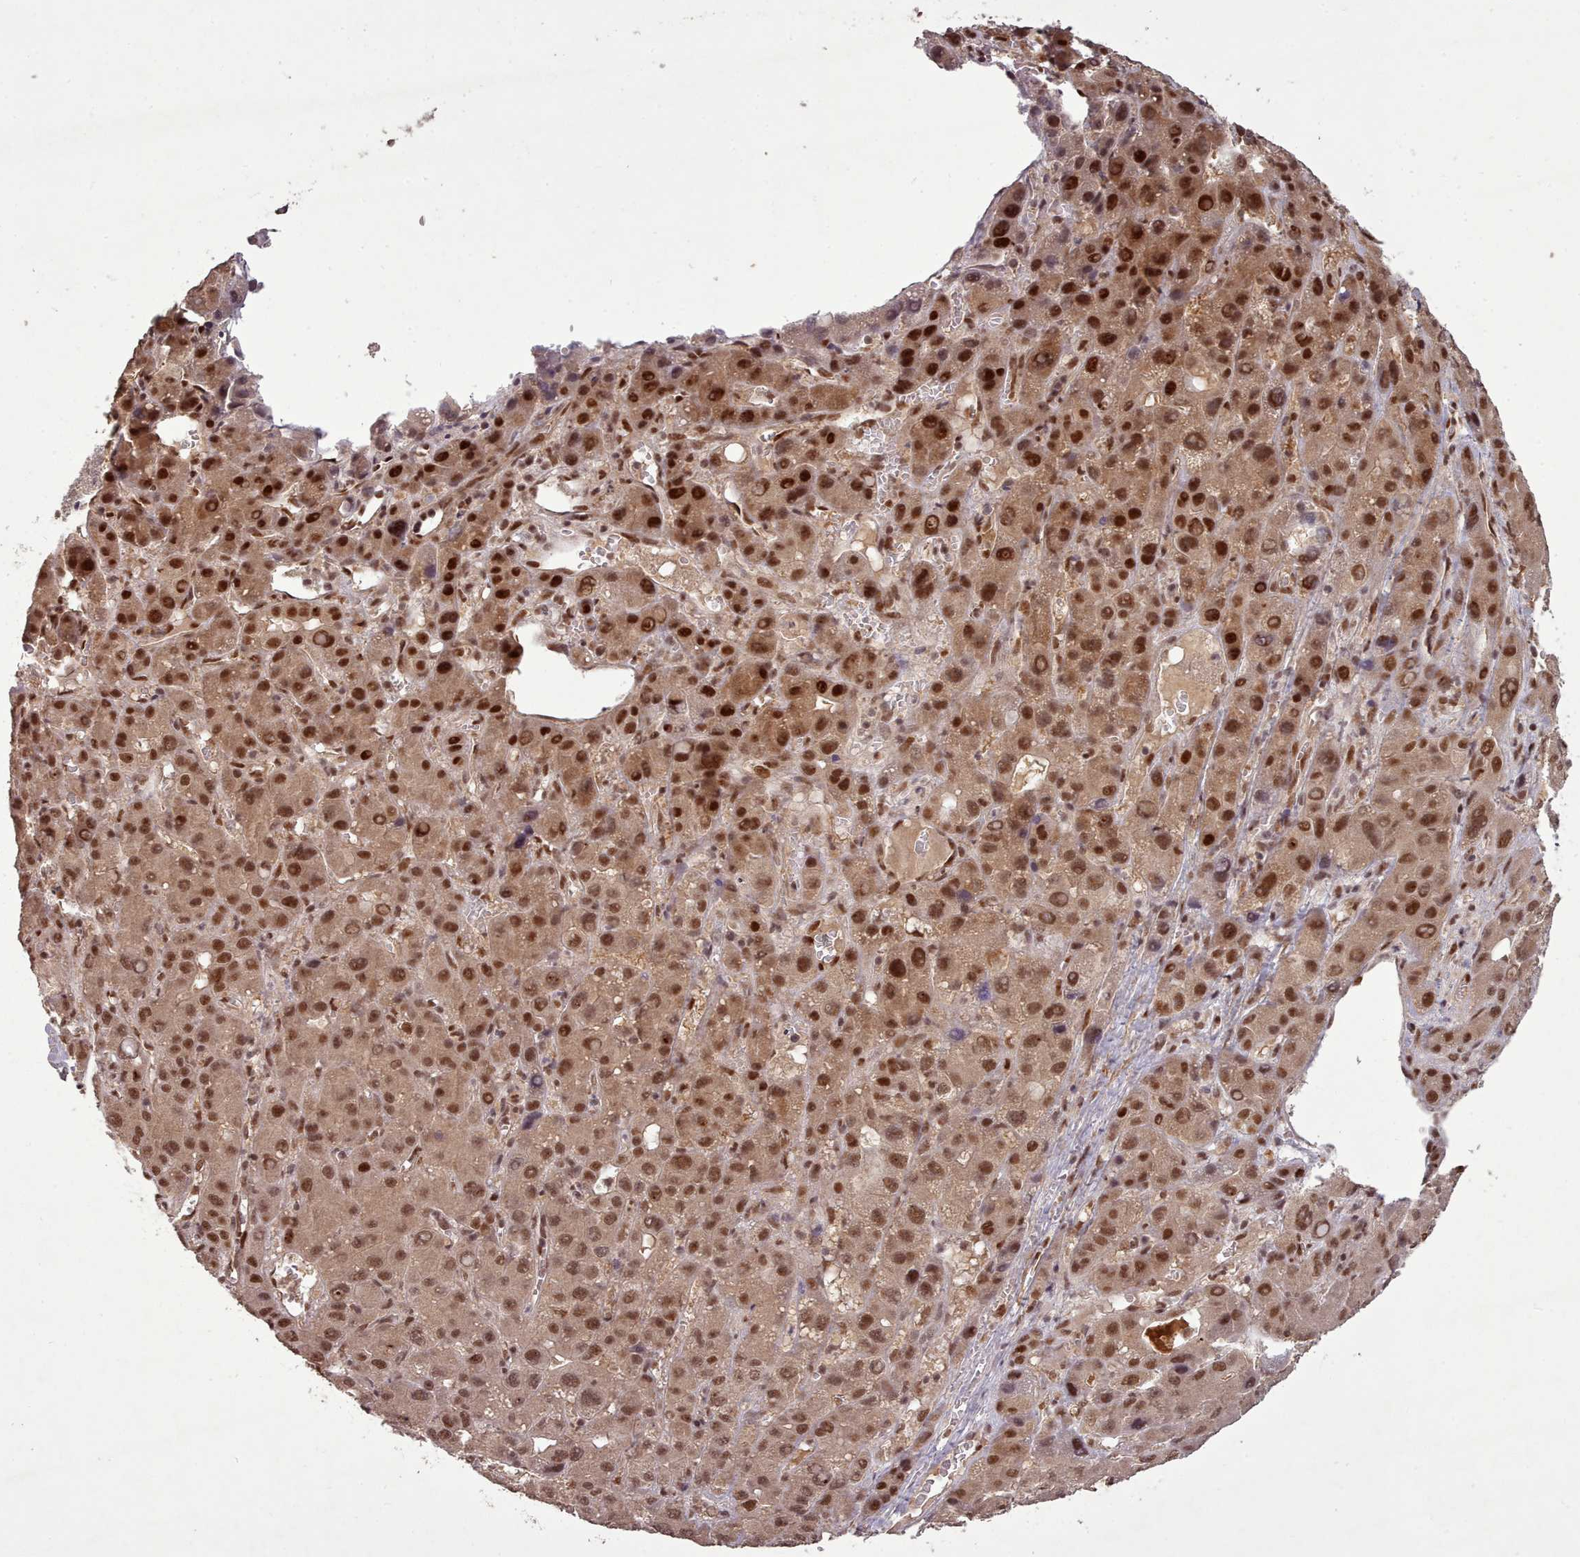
{"staining": {"intensity": "strong", "quantity": ">75%", "location": "cytoplasmic/membranous,nuclear"}, "tissue": "liver cancer", "cell_type": "Tumor cells", "image_type": "cancer", "snomed": [{"axis": "morphology", "description": "Carcinoma, Hepatocellular, NOS"}, {"axis": "topography", "description": "Liver"}], "caption": "High-magnification brightfield microscopy of liver cancer stained with DAB (brown) and counterstained with hematoxylin (blue). tumor cells exhibit strong cytoplasmic/membranous and nuclear expression is identified in approximately>75% of cells.", "gene": "CDC6", "patient": {"sex": "male", "age": 55}}